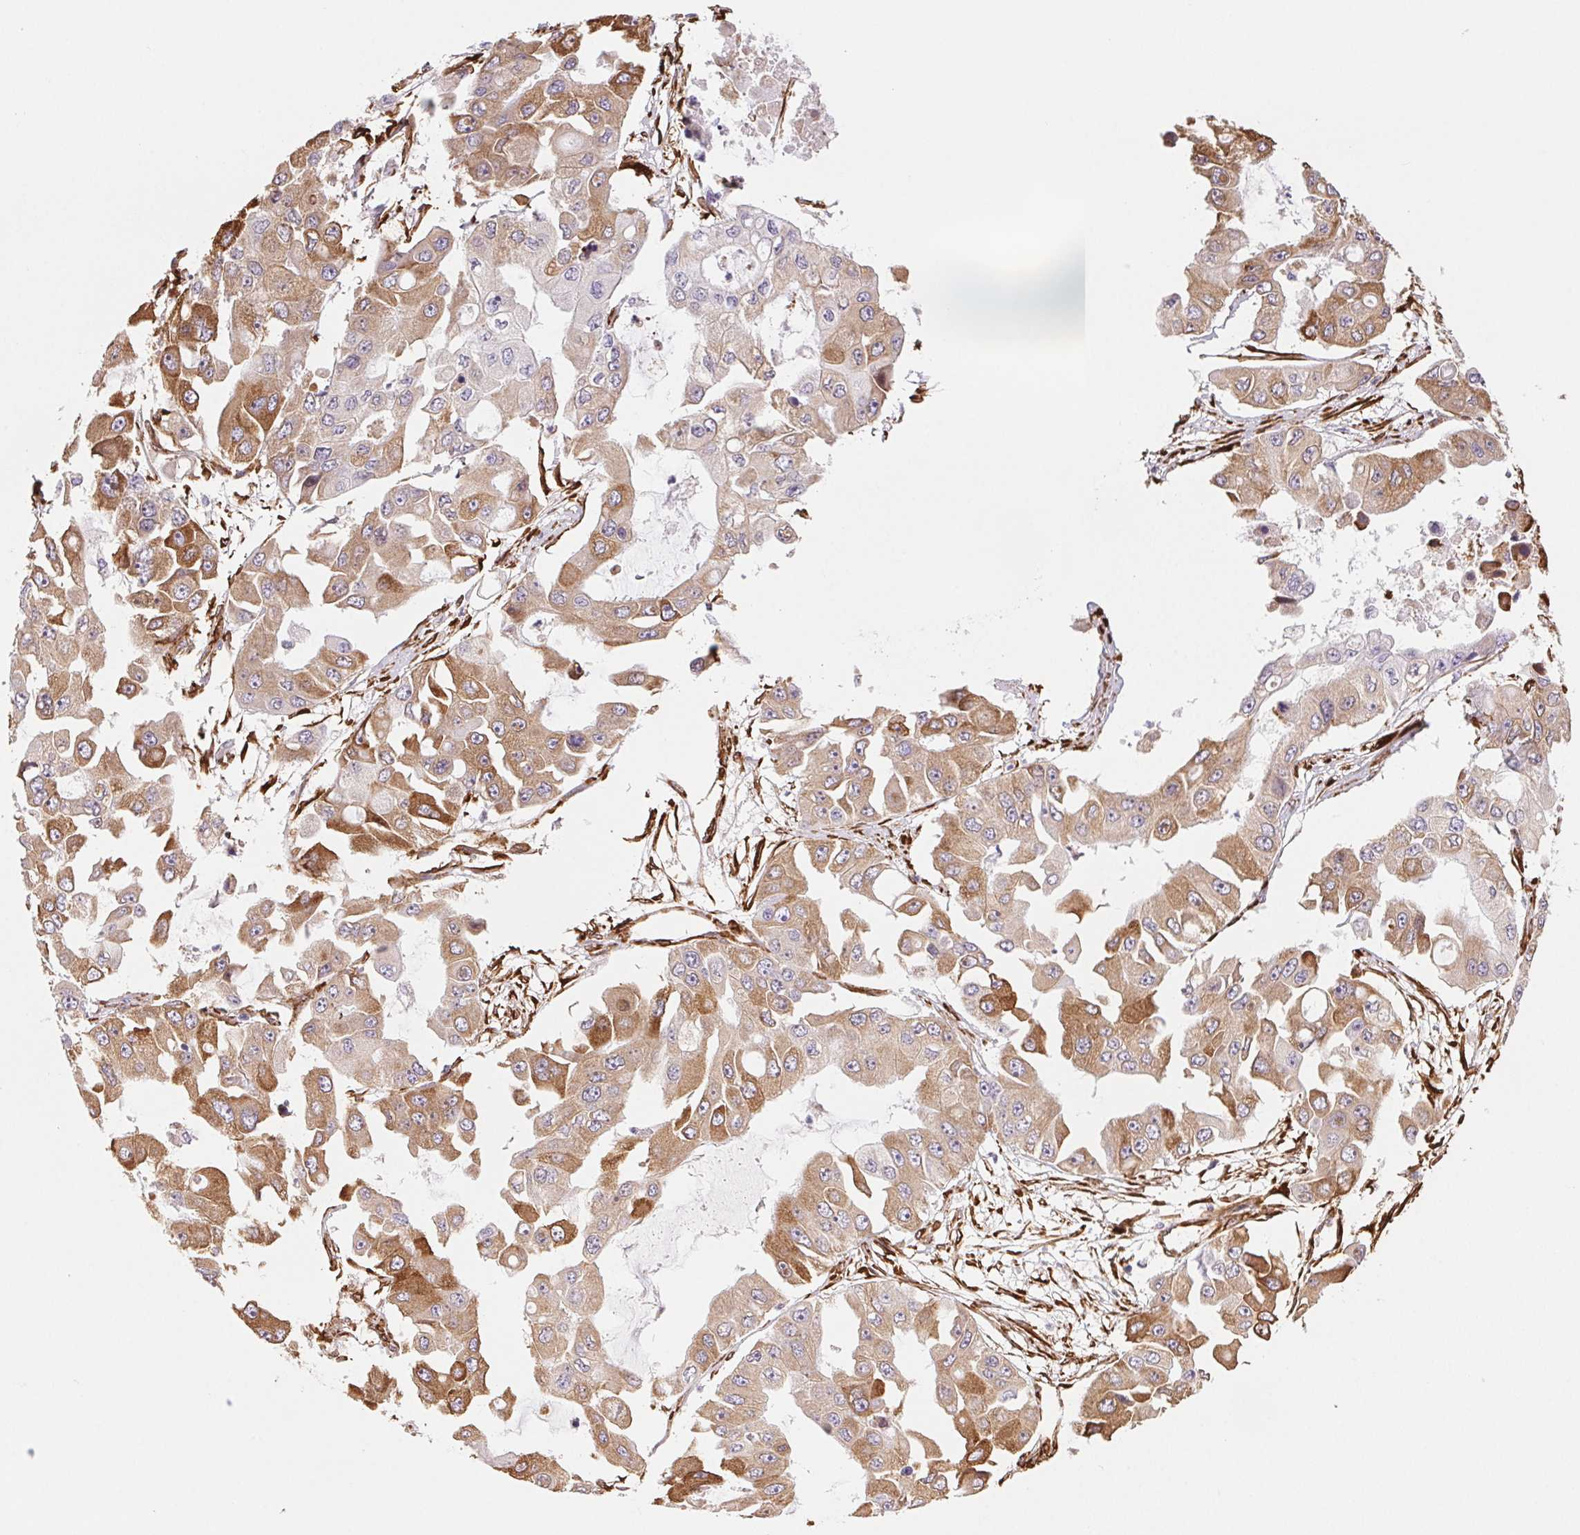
{"staining": {"intensity": "moderate", "quantity": "25%-75%", "location": "cytoplasmic/membranous"}, "tissue": "ovarian cancer", "cell_type": "Tumor cells", "image_type": "cancer", "snomed": [{"axis": "morphology", "description": "Cystadenocarcinoma, serous, NOS"}, {"axis": "topography", "description": "Ovary"}], "caption": "Protein staining of serous cystadenocarcinoma (ovarian) tissue shows moderate cytoplasmic/membranous positivity in approximately 25%-75% of tumor cells.", "gene": "FKBP10", "patient": {"sex": "female", "age": 56}}